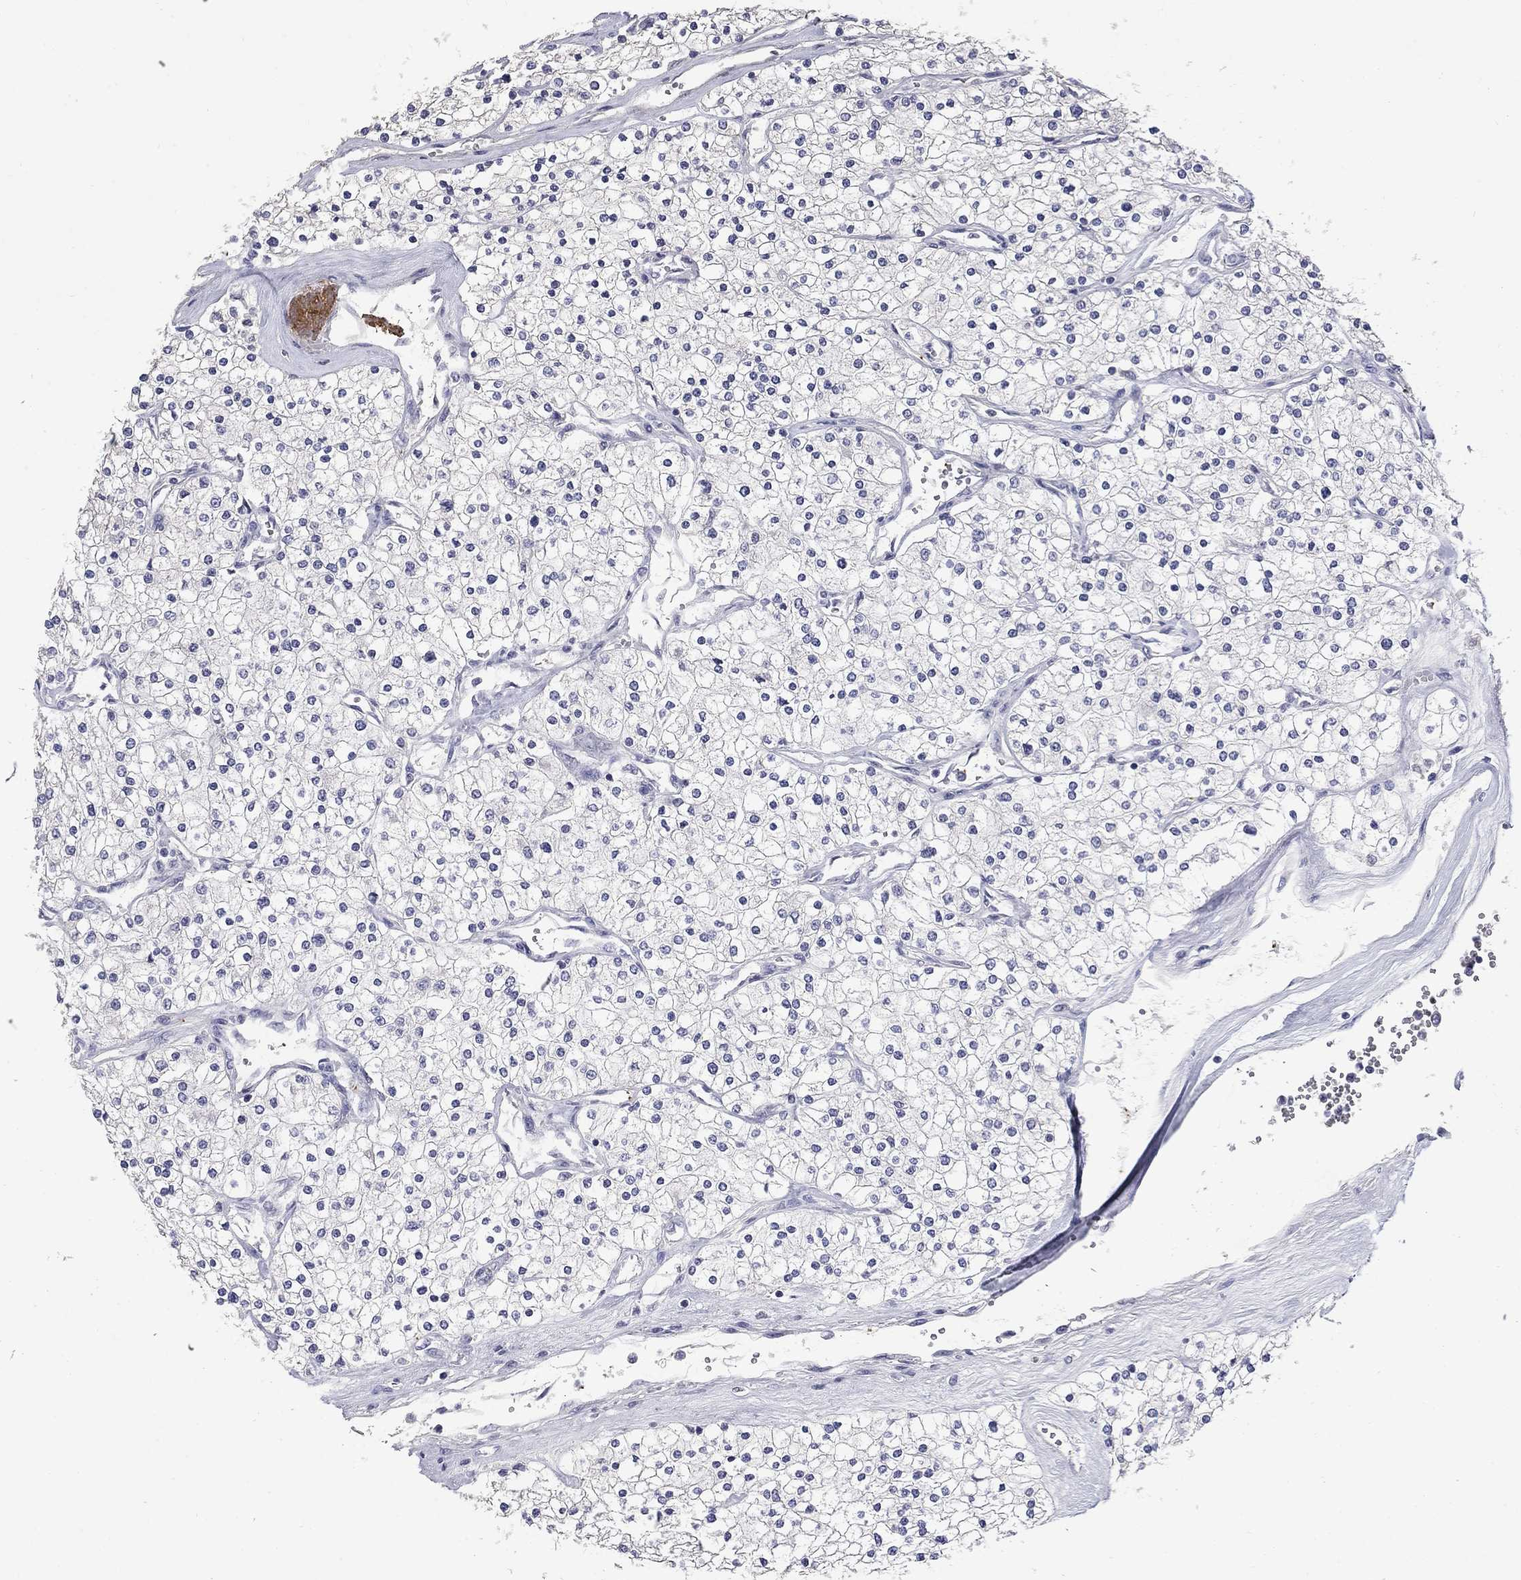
{"staining": {"intensity": "negative", "quantity": "none", "location": "none"}, "tissue": "renal cancer", "cell_type": "Tumor cells", "image_type": "cancer", "snomed": [{"axis": "morphology", "description": "Adenocarcinoma, NOS"}, {"axis": "topography", "description": "Kidney"}], "caption": "IHC of adenocarcinoma (renal) exhibits no staining in tumor cells.", "gene": "PLEK", "patient": {"sex": "male", "age": 80}}